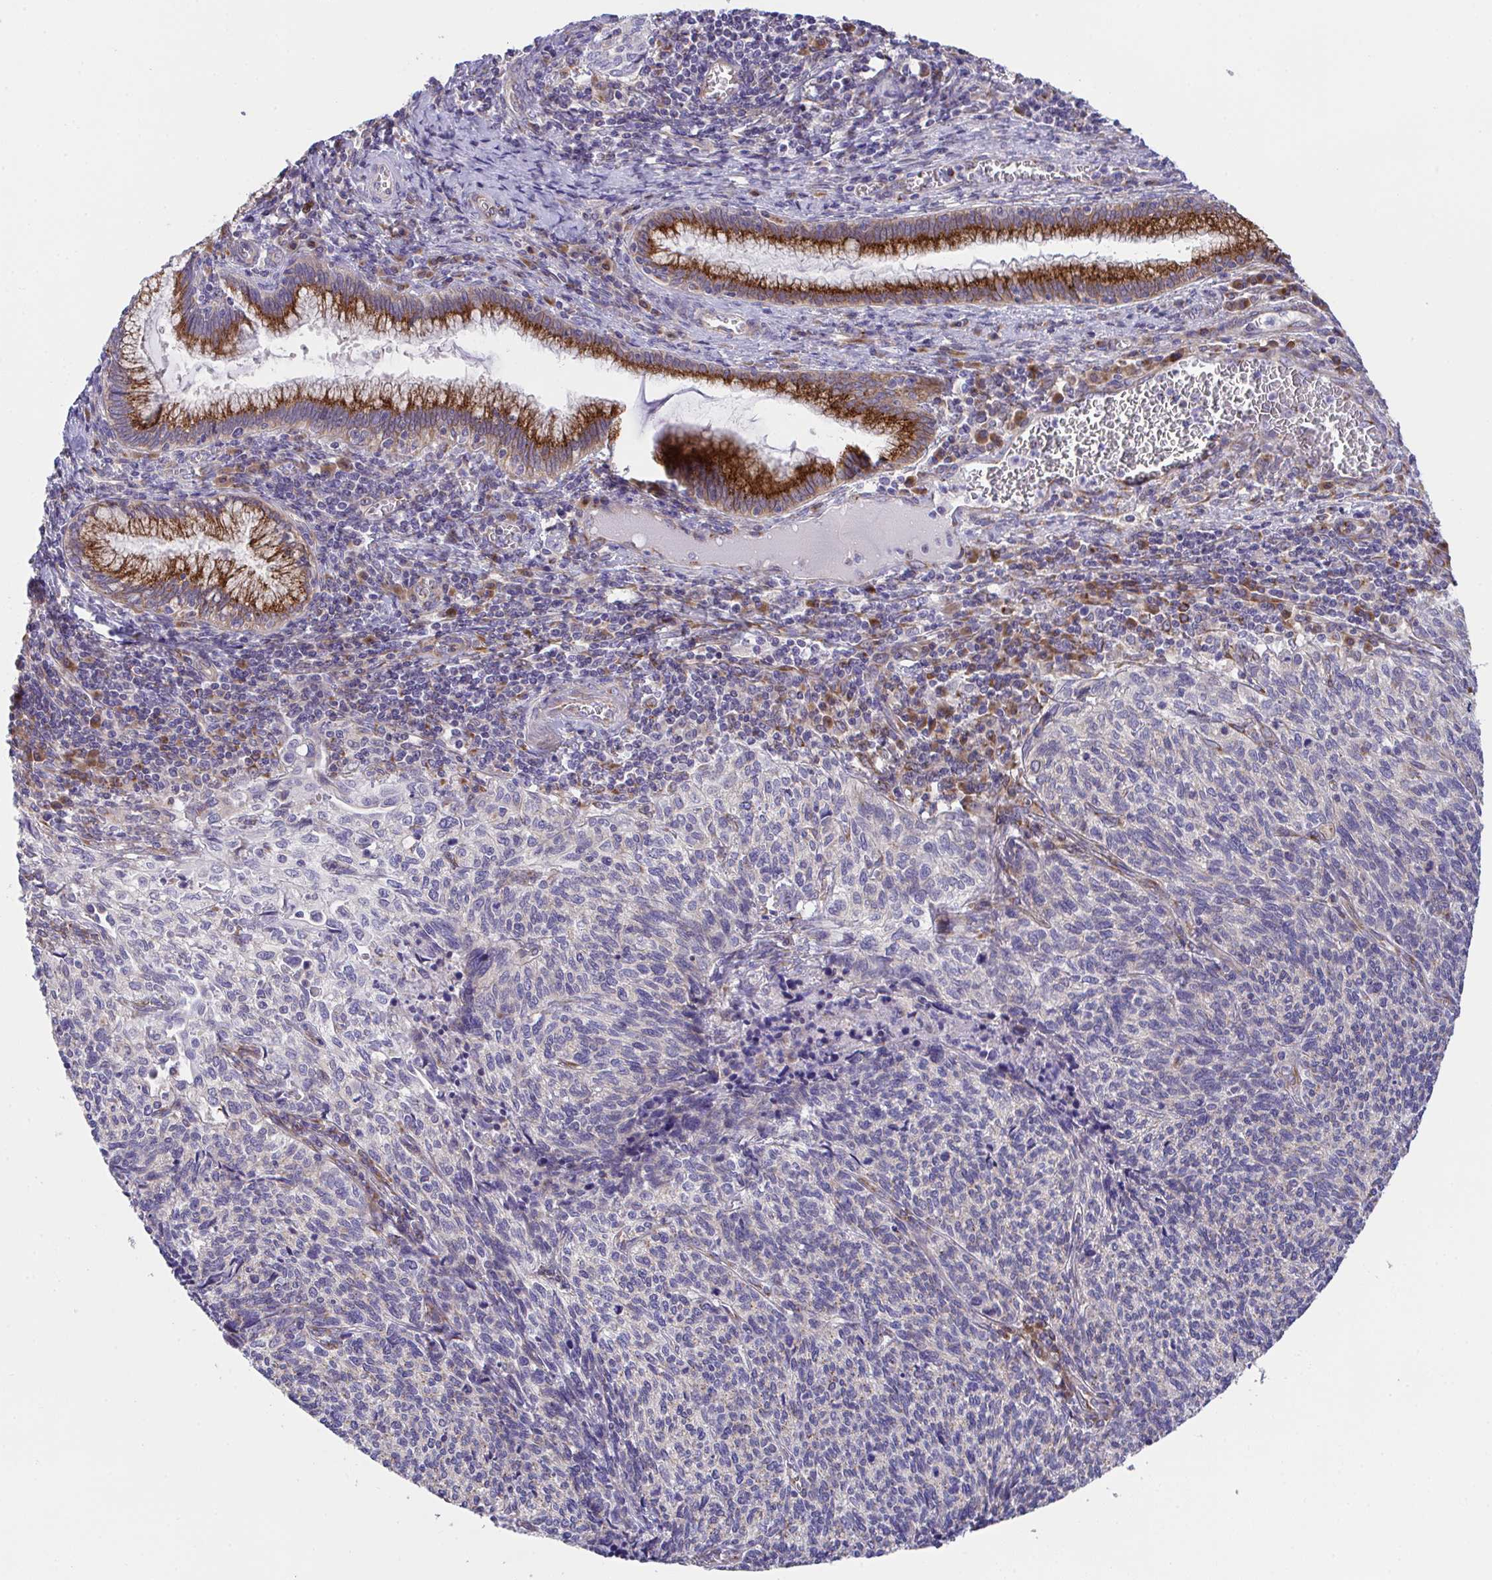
{"staining": {"intensity": "weak", "quantity": "<25%", "location": "cytoplasmic/membranous"}, "tissue": "cervical cancer", "cell_type": "Tumor cells", "image_type": "cancer", "snomed": [{"axis": "morphology", "description": "Squamous cell carcinoma, NOS"}, {"axis": "topography", "description": "Cervix"}], "caption": "A micrograph of human cervical cancer is negative for staining in tumor cells.", "gene": "MIA3", "patient": {"sex": "female", "age": 45}}